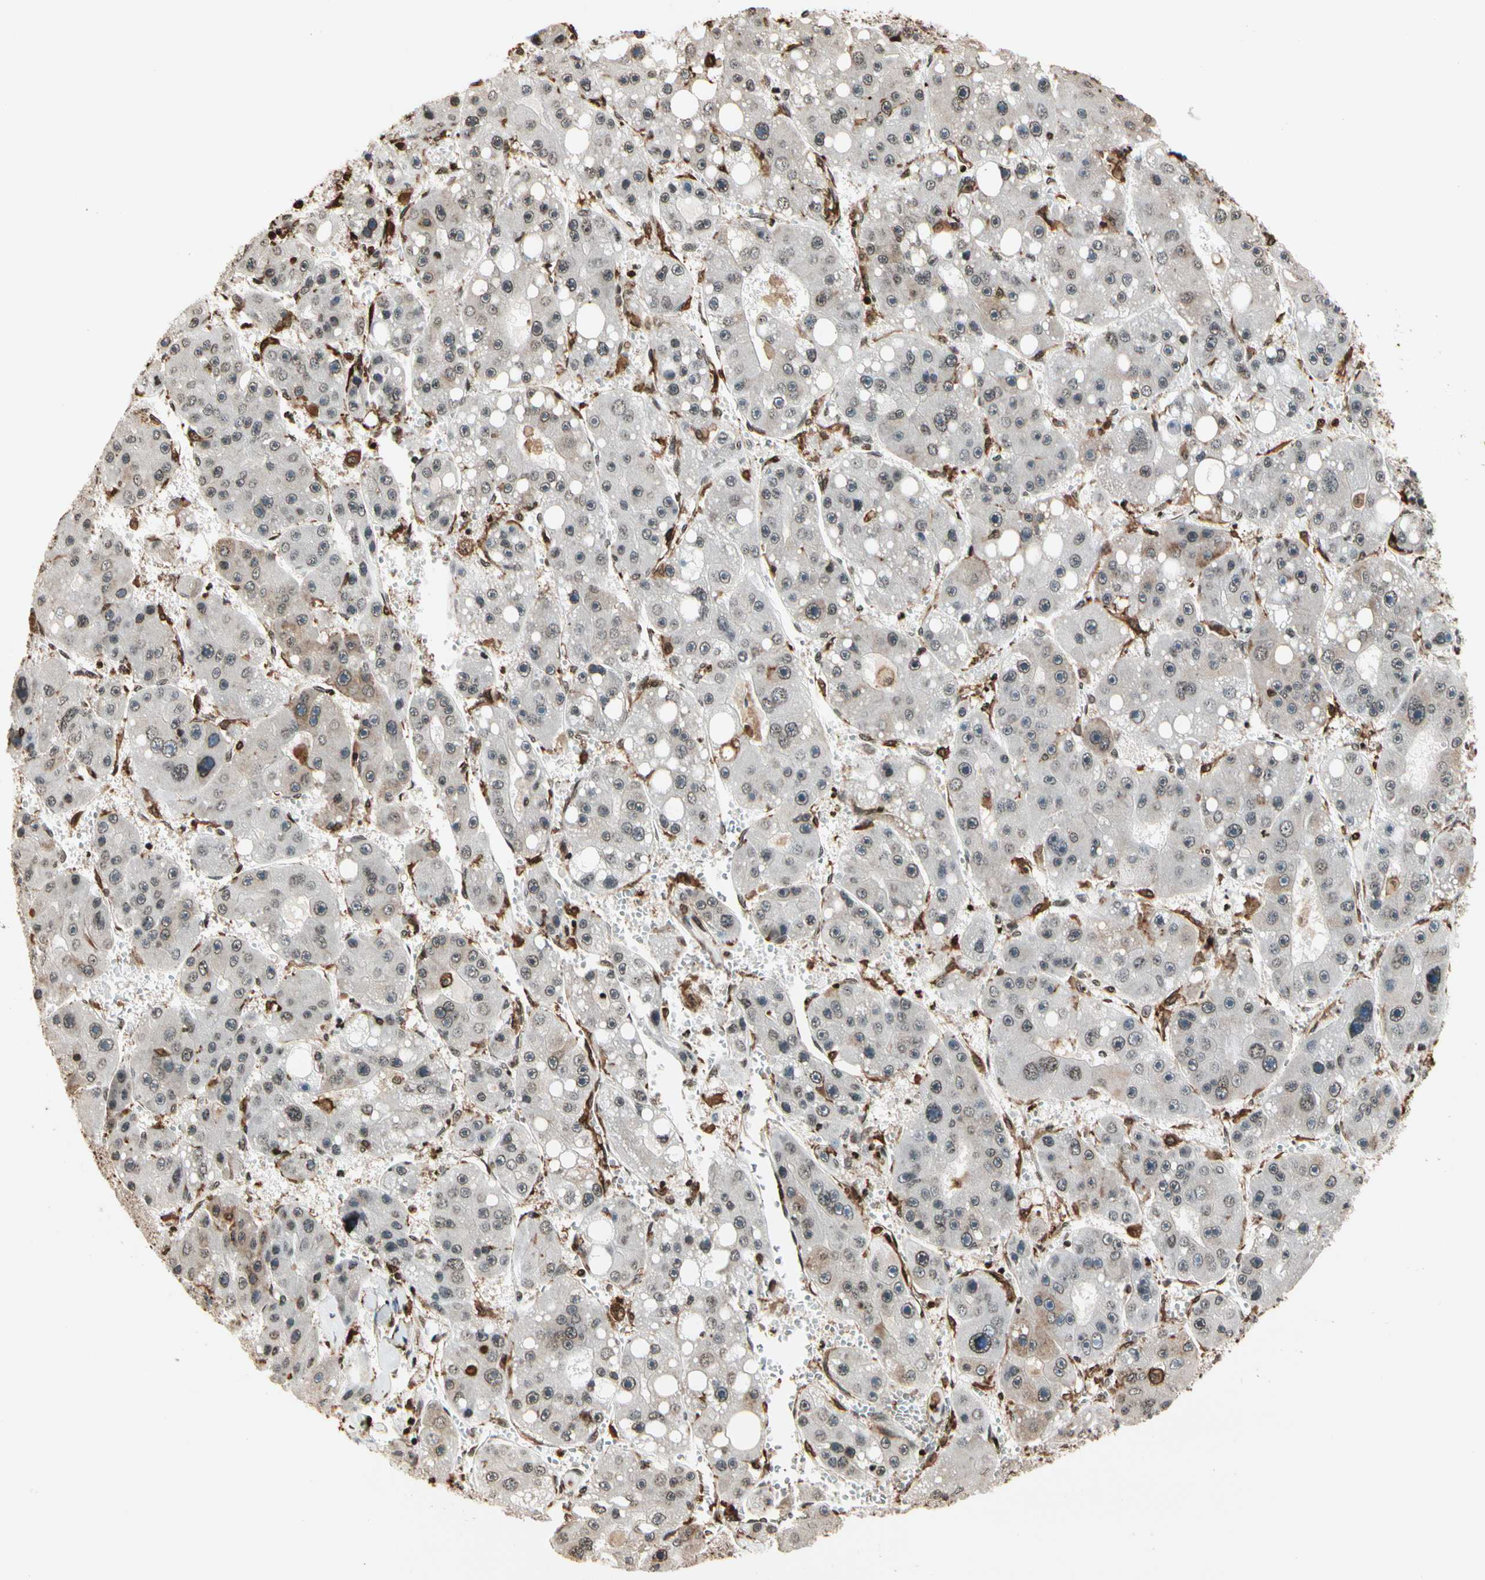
{"staining": {"intensity": "weak", "quantity": "25%-75%", "location": "cytoplasmic/membranous,nuclear"}, "tissue": "liver cancer", "cell_type": "Tumor cells", "image_type": "cancer", "snomed": [{"axis": "morphology", "description": "Carcinoma, Hepatocellular, NOS"}, {"axis": "topography", "description": "Liver"}], "caption": "Immunohistochemistry of human liver hepatocellular carcinoma exhibits low levels of weak cytoplasmic/membranous and nuclear staining in approximately 25%-75% of tumor cells.", "gene": "FER", "patient": {"sex": "female", "age": 61}}